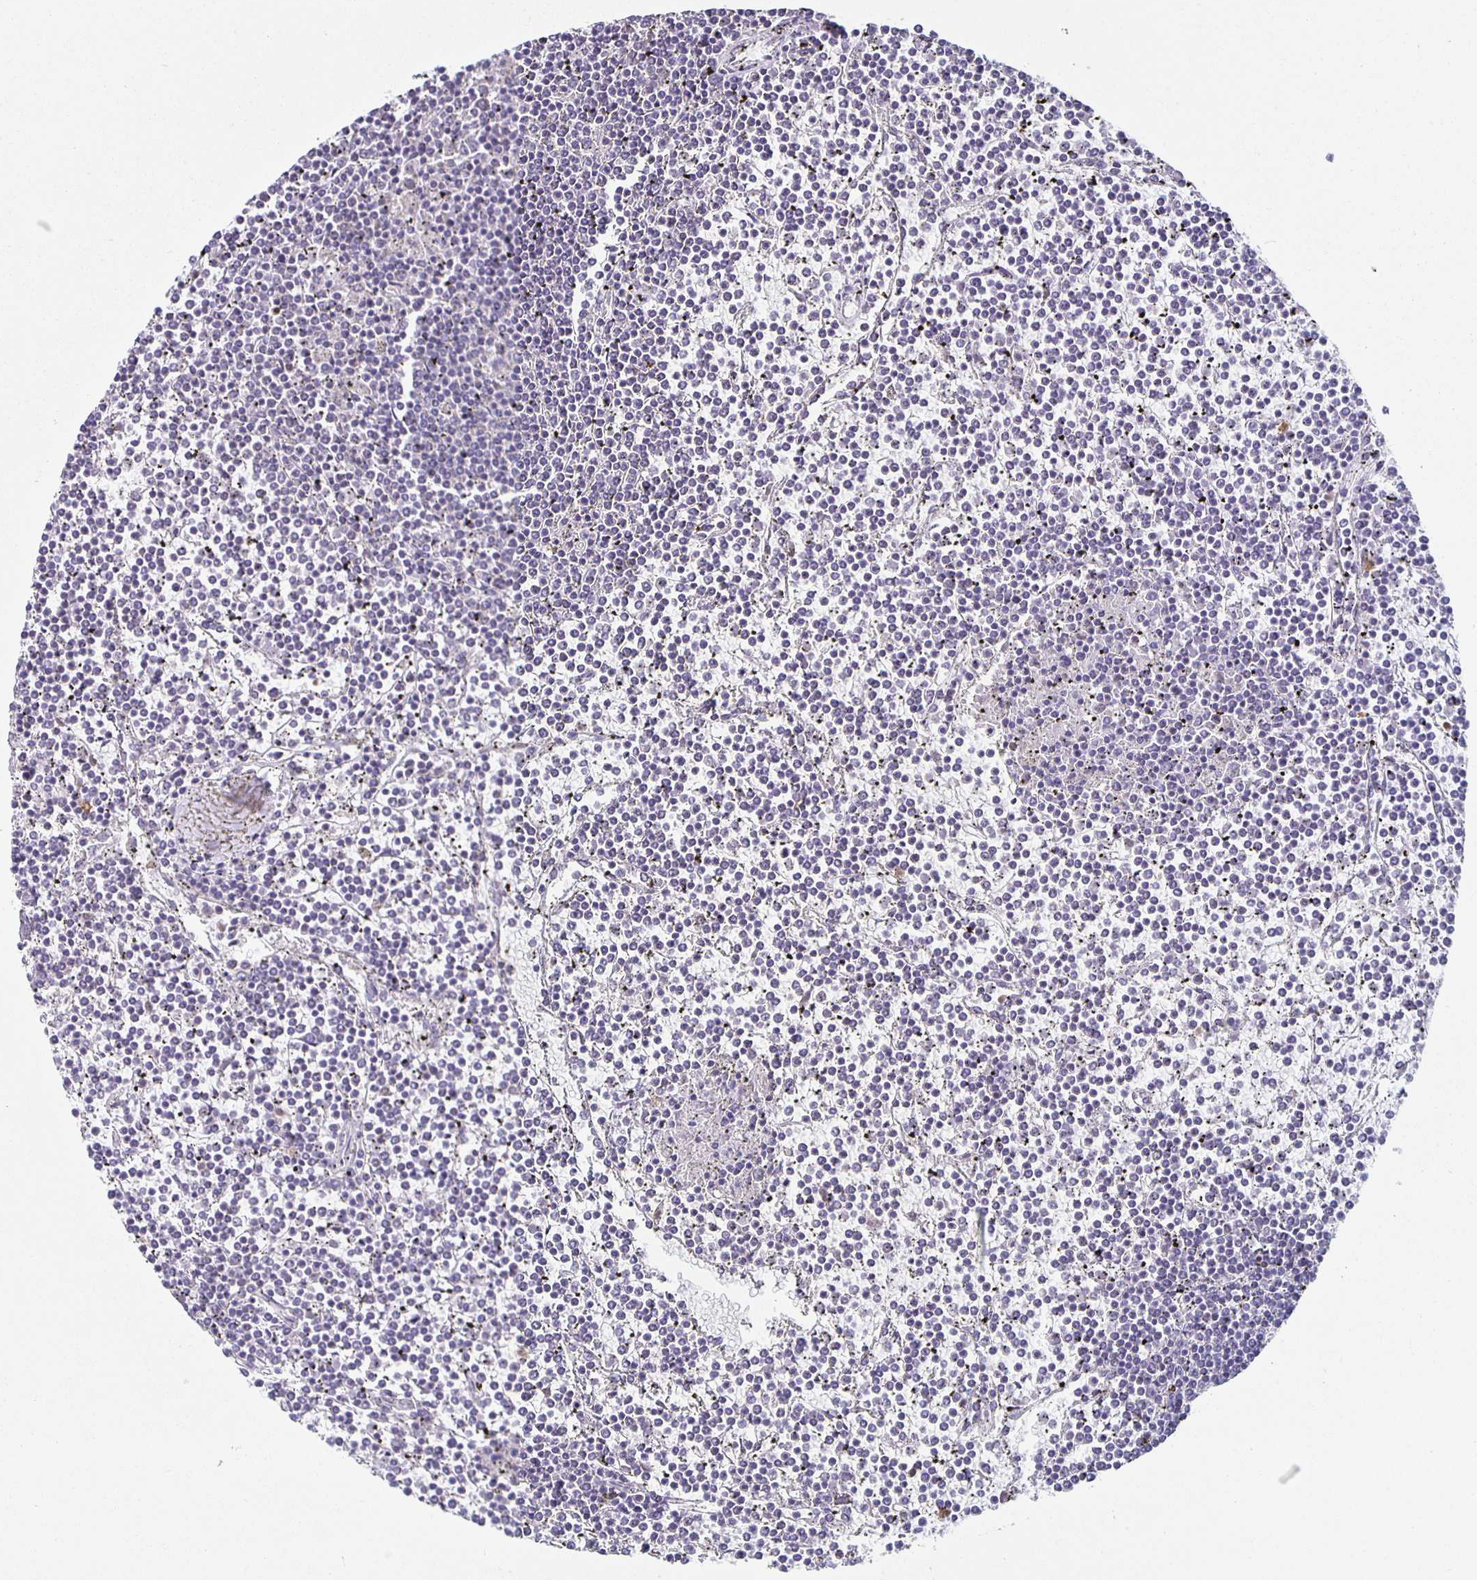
{"staining": {"intensity": "negative", "quantity": "none", "location": "none"}, "tissue": "lymphoma", "cell_type": "Tumor cells", "image_type": "cancer", "snomed": [{"axis": "morphology", "description": "Malignant lymphoma, non-Hodgkin's type, Low grade"}, {"axis": "topography", "description": "Spleen"}], "caption": "Photomicrograph shows no protein positivity in tumor cells of lymphoma tissue.", "gene": "TPPP", "patient": {"sex": "female", "age": 19}}